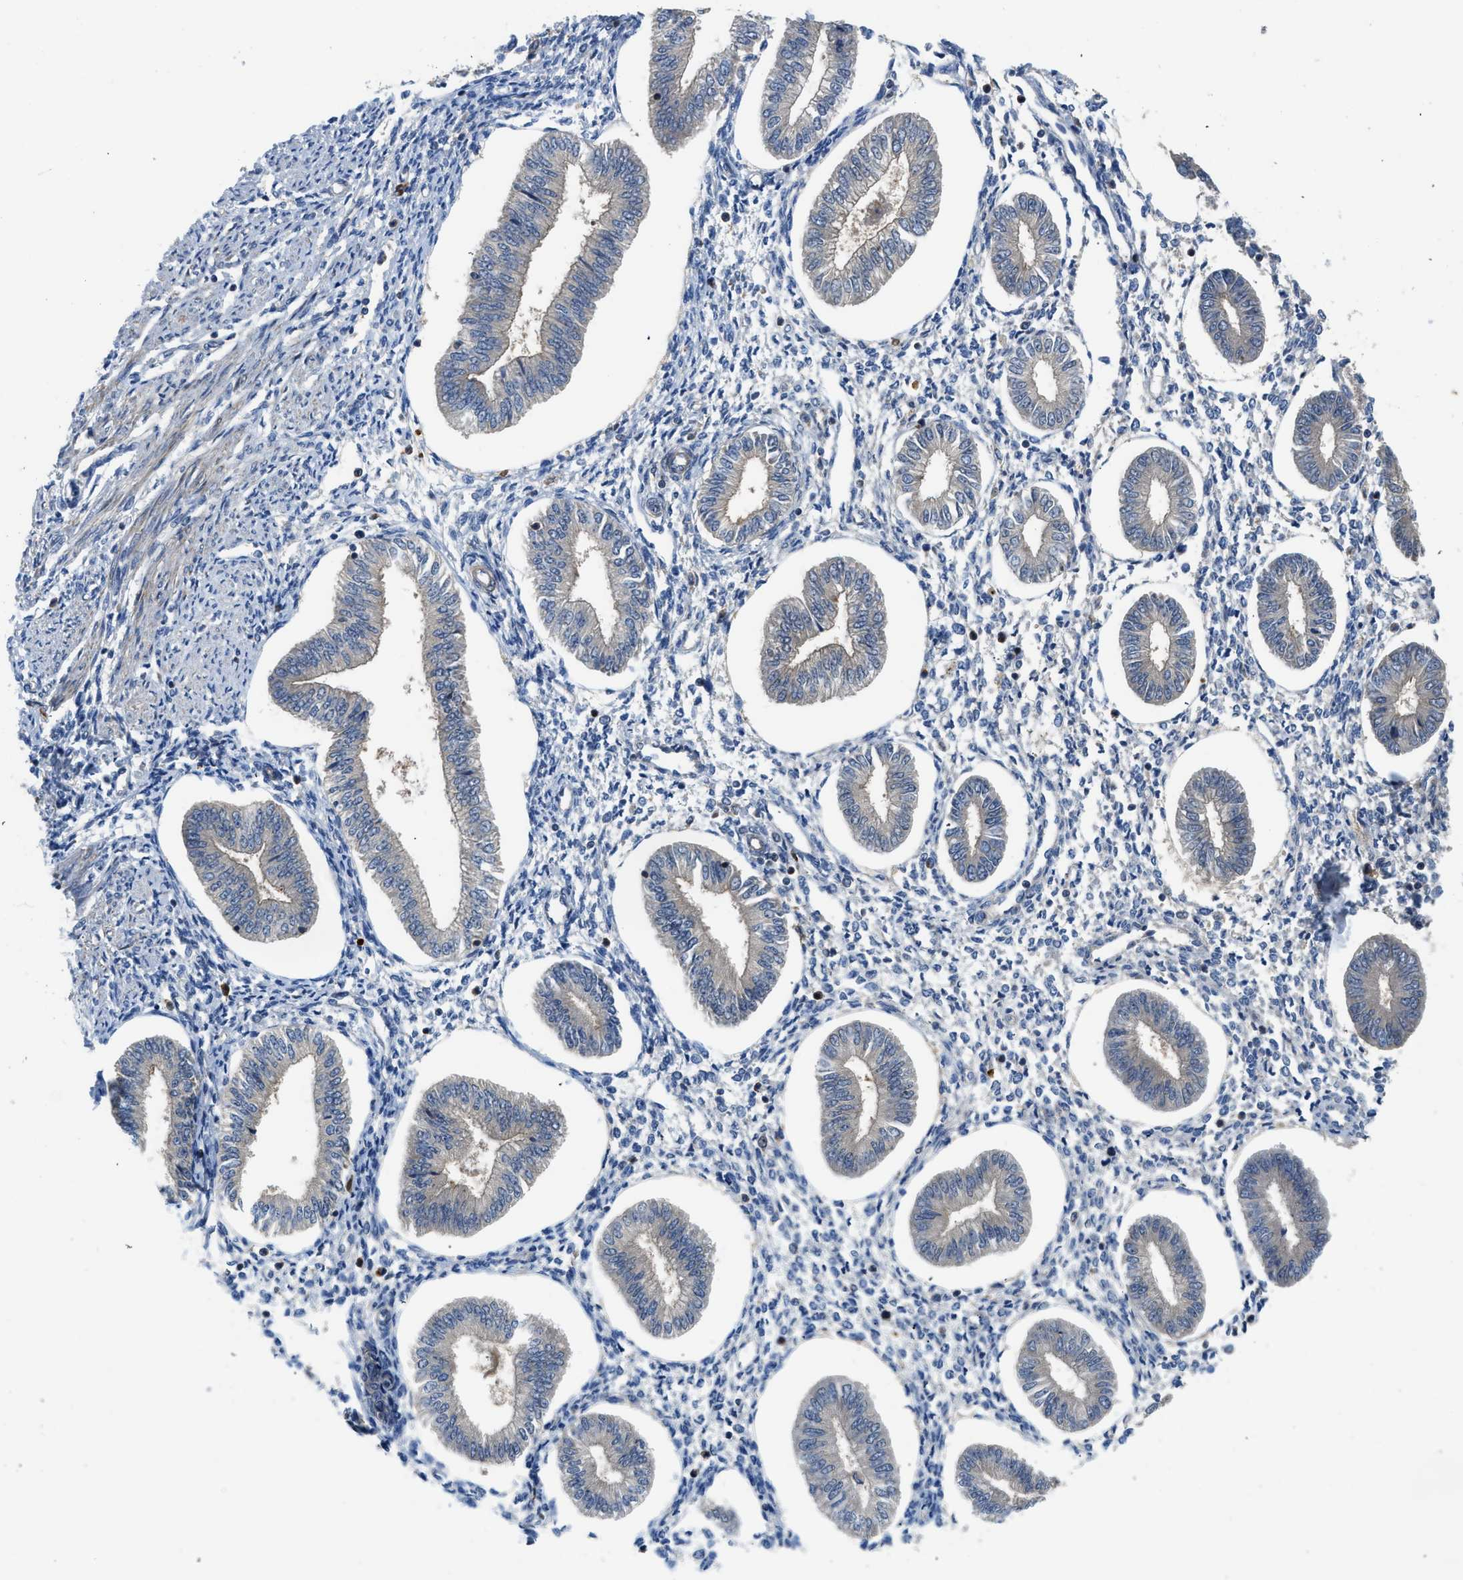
{"staining": {"intensity": "weak", "quantity": "<25%", "location": "cytoplasmic/membranous"}, "tissue": "endometrium", "cell_type": "Cells in endometrial stroma", "image_type": "normal", "snomed": [{"axis": "morphology", "description": "Normal tissue, NOS"}, {"axis": "topography", "description": "Endometrium"}], "caption": "Immunohistochemistry photomicrograph of unremarkable endometrium stained for a protein (brown), which shows no expression in cells in endometrial stroma. (Brightfield microscopy of DAB IHC at high magnification).", "gene": "GPR31", "patient": {"sex": "female", "age": 50}}